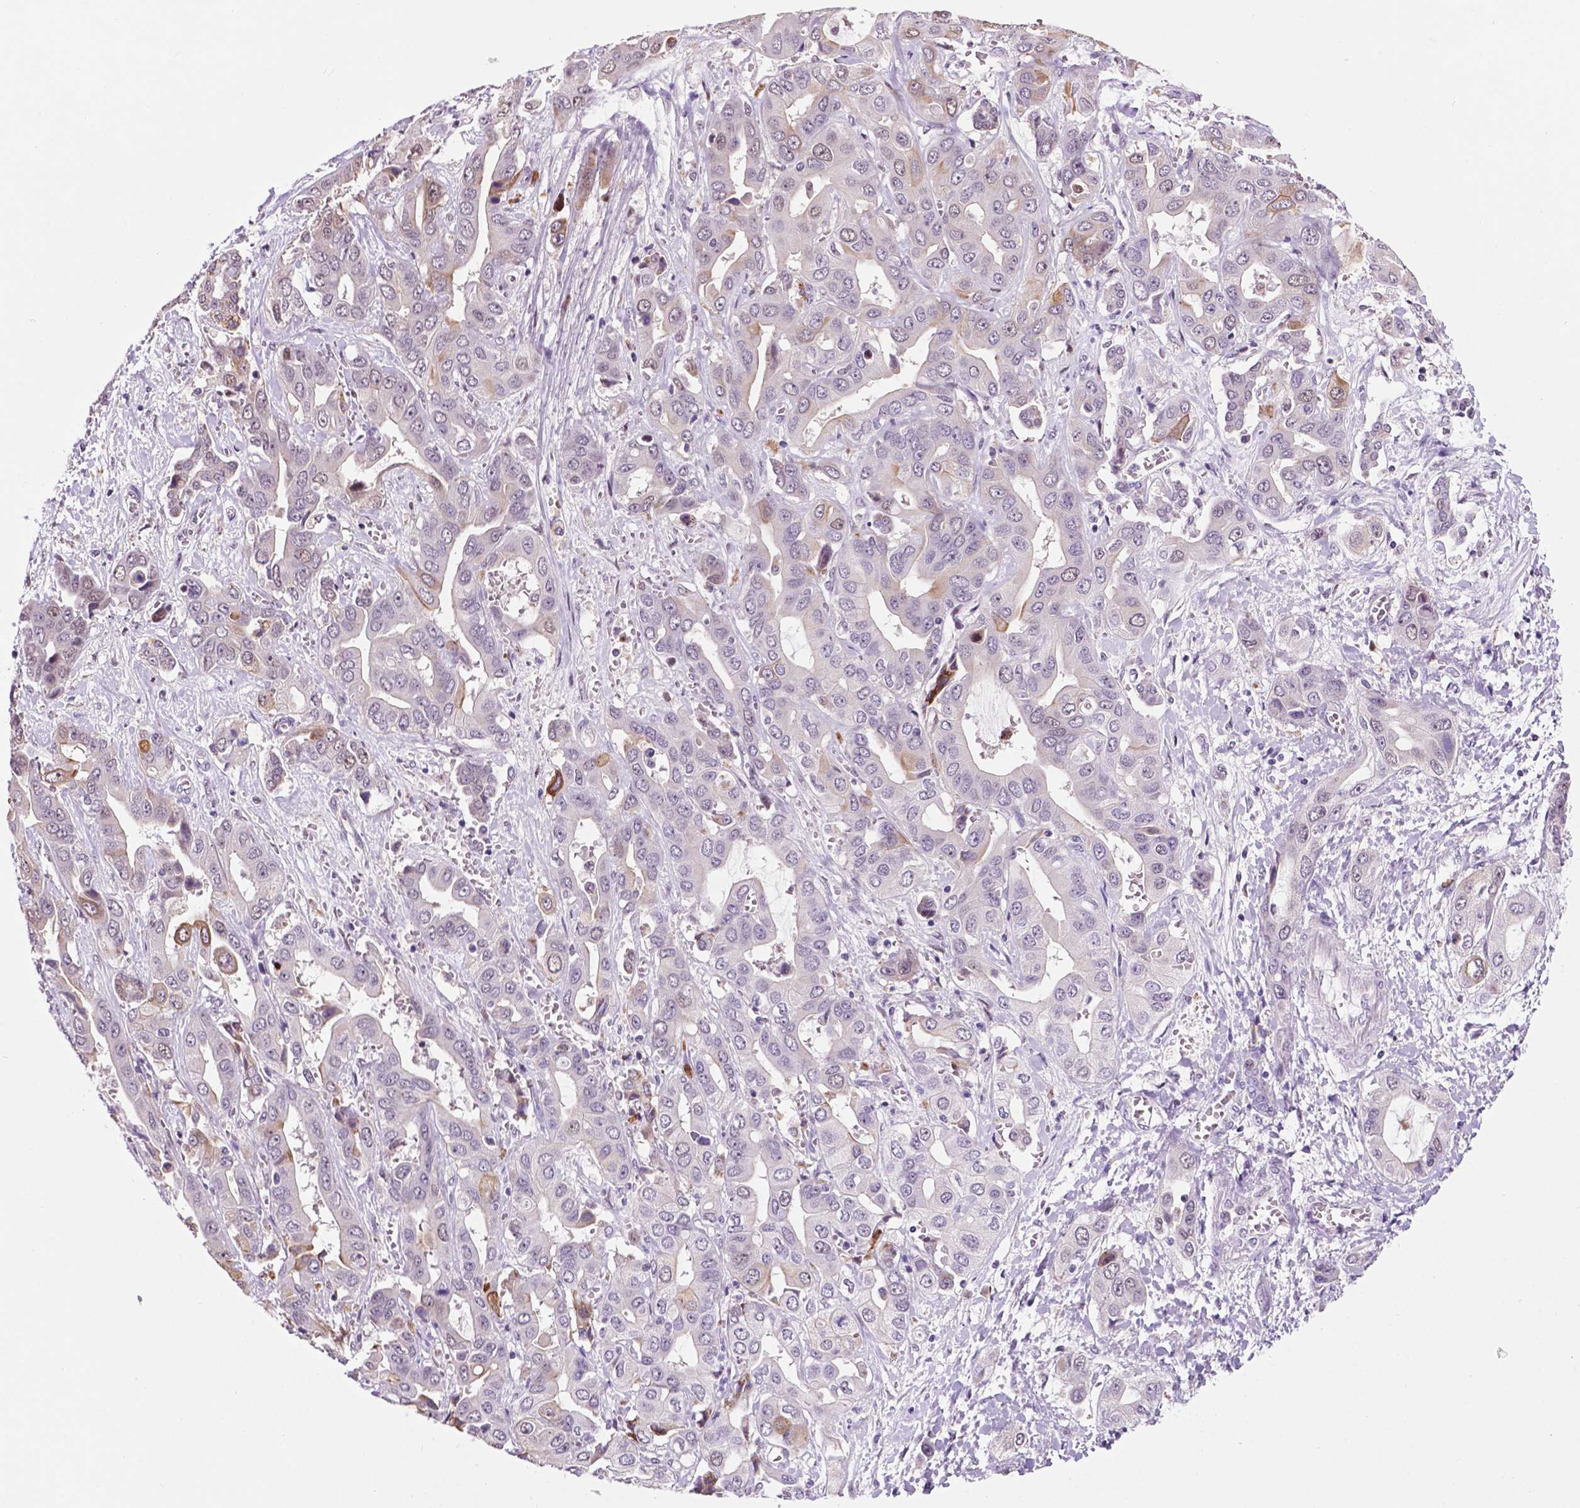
{"staining": {"intensity": "moderate", "quantity": "<25%", "location": "cytoplasmic/membranous"}, "tissue": "liver cancer", "cell_type": "Tumor cells", "image_type": "cancer", "snomed": [{"axis": "morphology", "description": "Cholangiocarcinoma"}, {"axis": "topography", "description": "Liver"}], "caption": "Cholangiocarcinoma (liver) tissue demonstrates moderate cytoplasmic/membranous expression in about <25% of tumor cells", "gene": "SMAD3", "patient": {"sex": "female", "age": 52}}